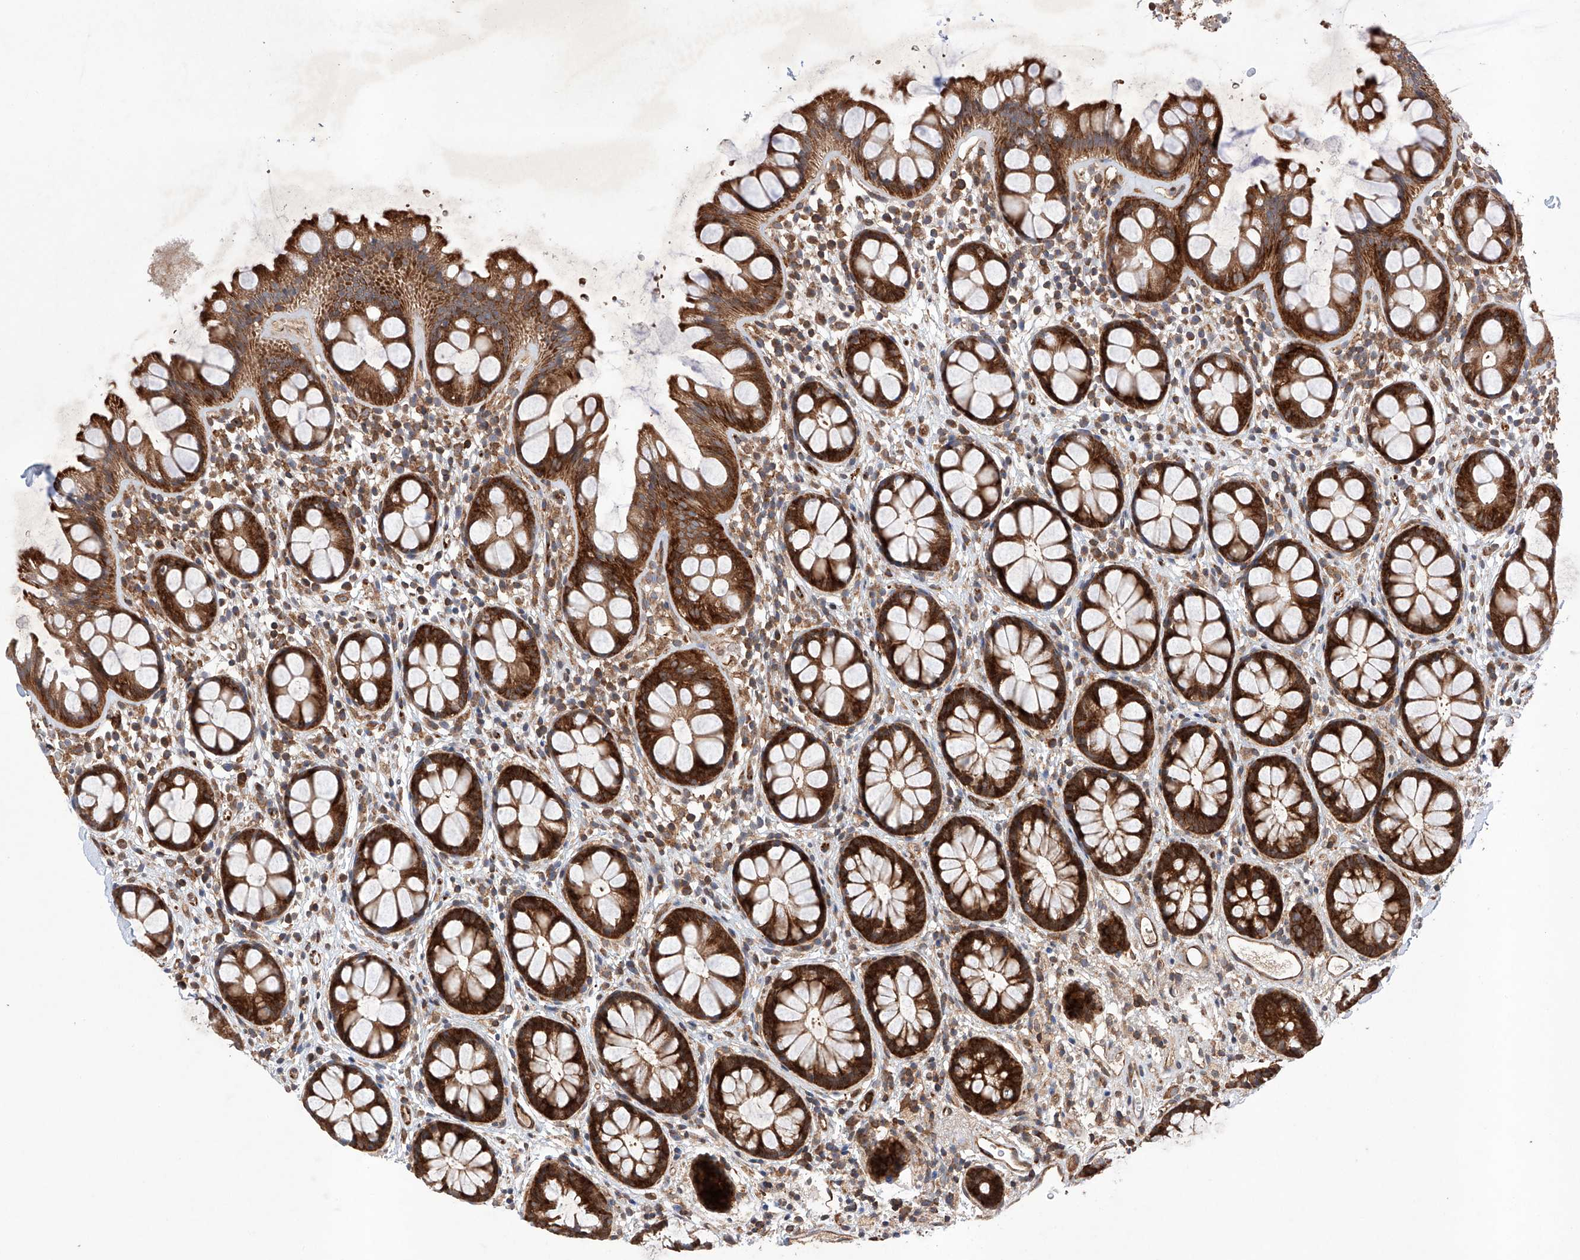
{"staining": {"intensity": "strong", "quantity": ">75%", "location": "cytoplasmic/membranous"}, "tissue": "rectum", "cell_type": "Glandular cells", "image_type": "normal", "snomed": [{"axis": "morphology", "description": "Normal tissue, NOS"}, {"axis": "topography", "description": "Rectum"}], "caption": "Protein staining of benign rectum displays strong cytoplasmic/membranous expression in approximately >75% of glandular cells.", "gene": "TIMM23", "patient": {"sex": "female", "age": 65}}